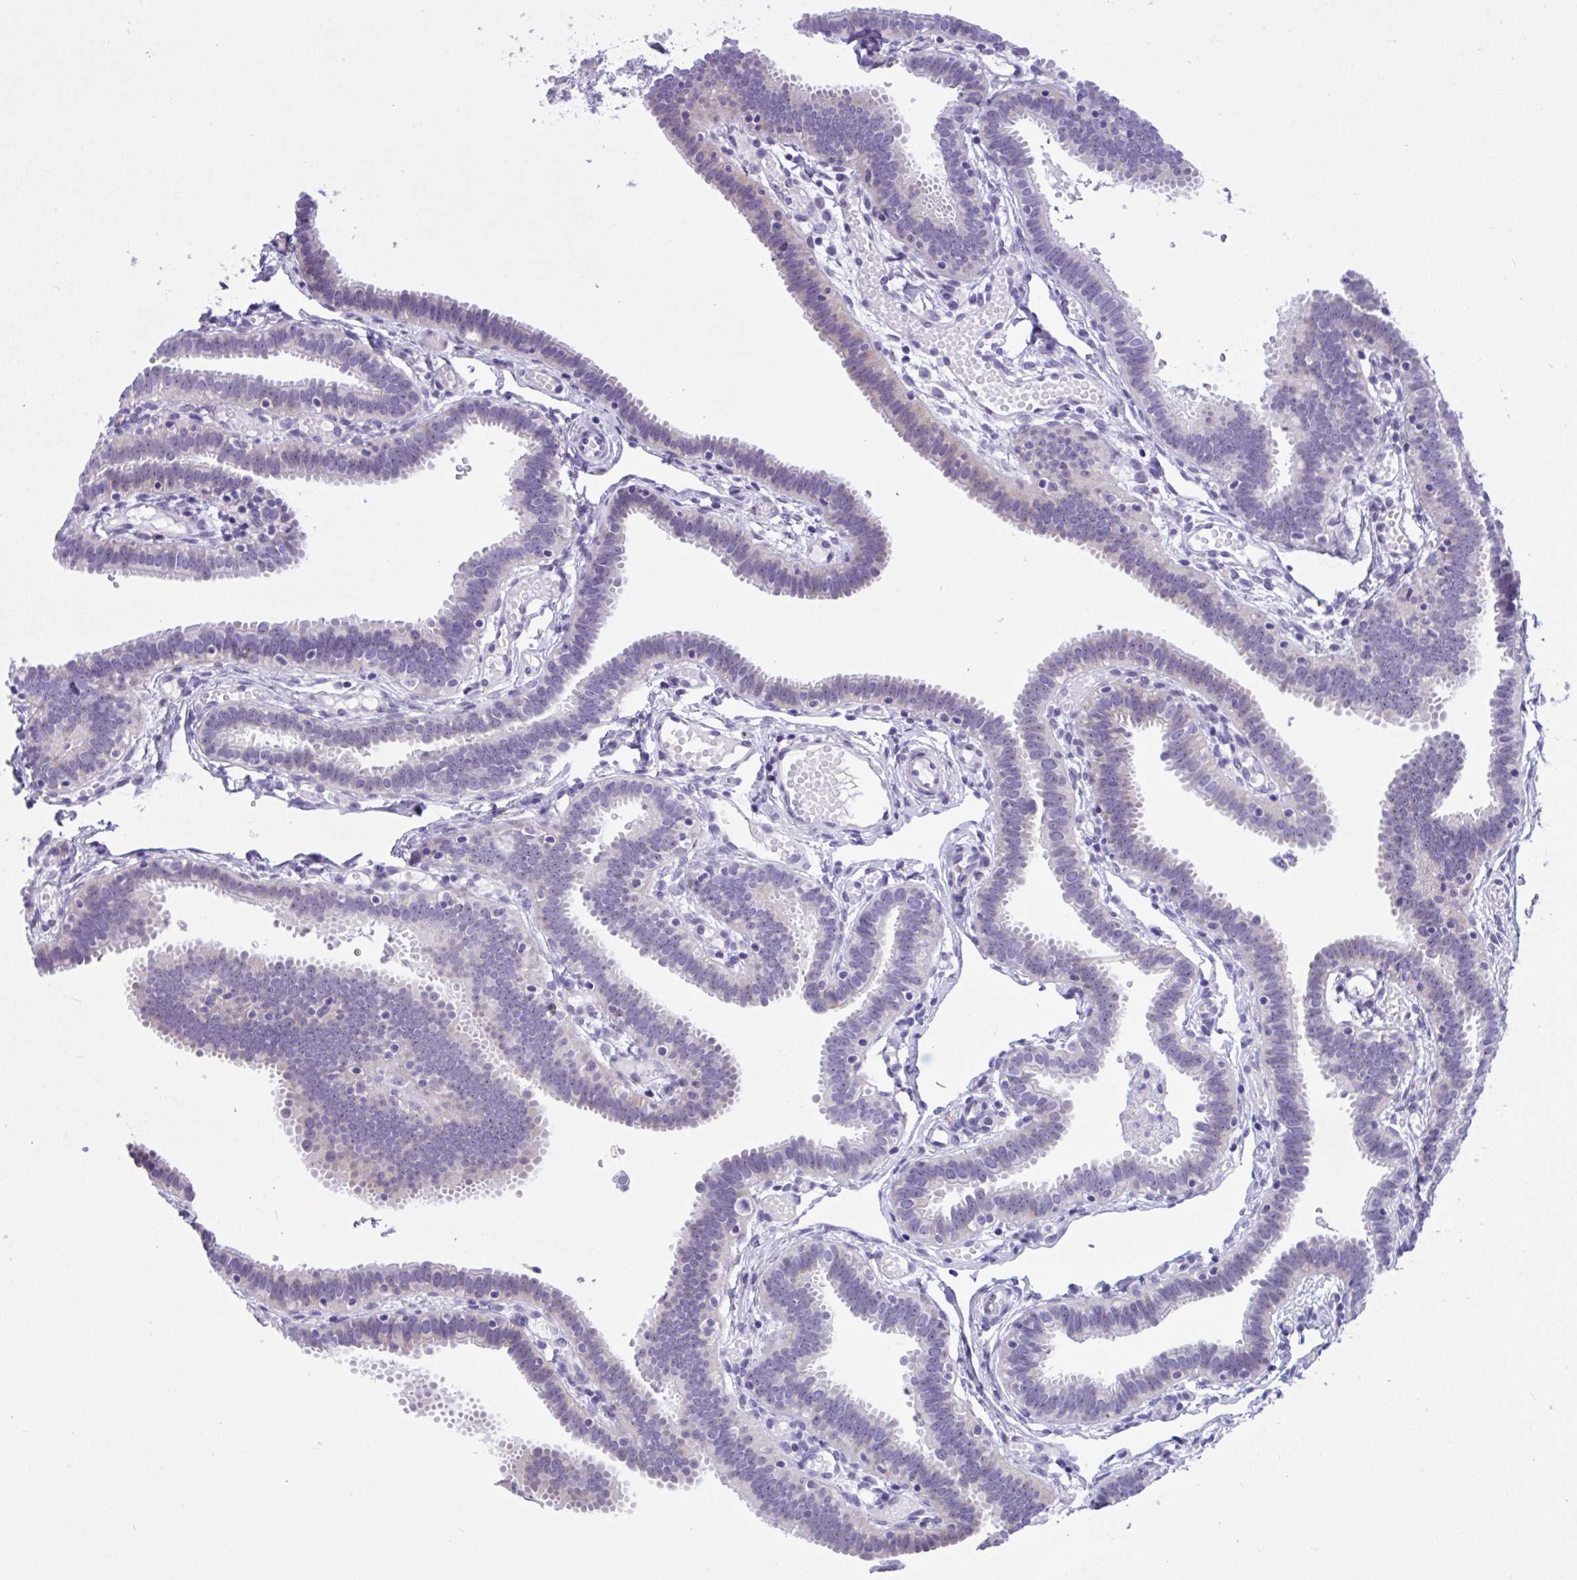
{"staining": {"intensity": "negative", "quantity": "none", "location": "none"}, "tissue": "fallopian tube", "cell_type": "Glandular cells", "image_type": "normal", "snomed": [{"axis": "morphology", "description": "Normal tissue, NOS"}, {"axis": "topography", "description": "Fallopian tube"}], "caption": "Immunohistochemistry (IHC) image of benign fallopian tube: human fallopian tube stained with DAB displays no significant protein staining in glandular cells.", "gene": "YBX2", "patient": {"sex": "female", "age": 37}}